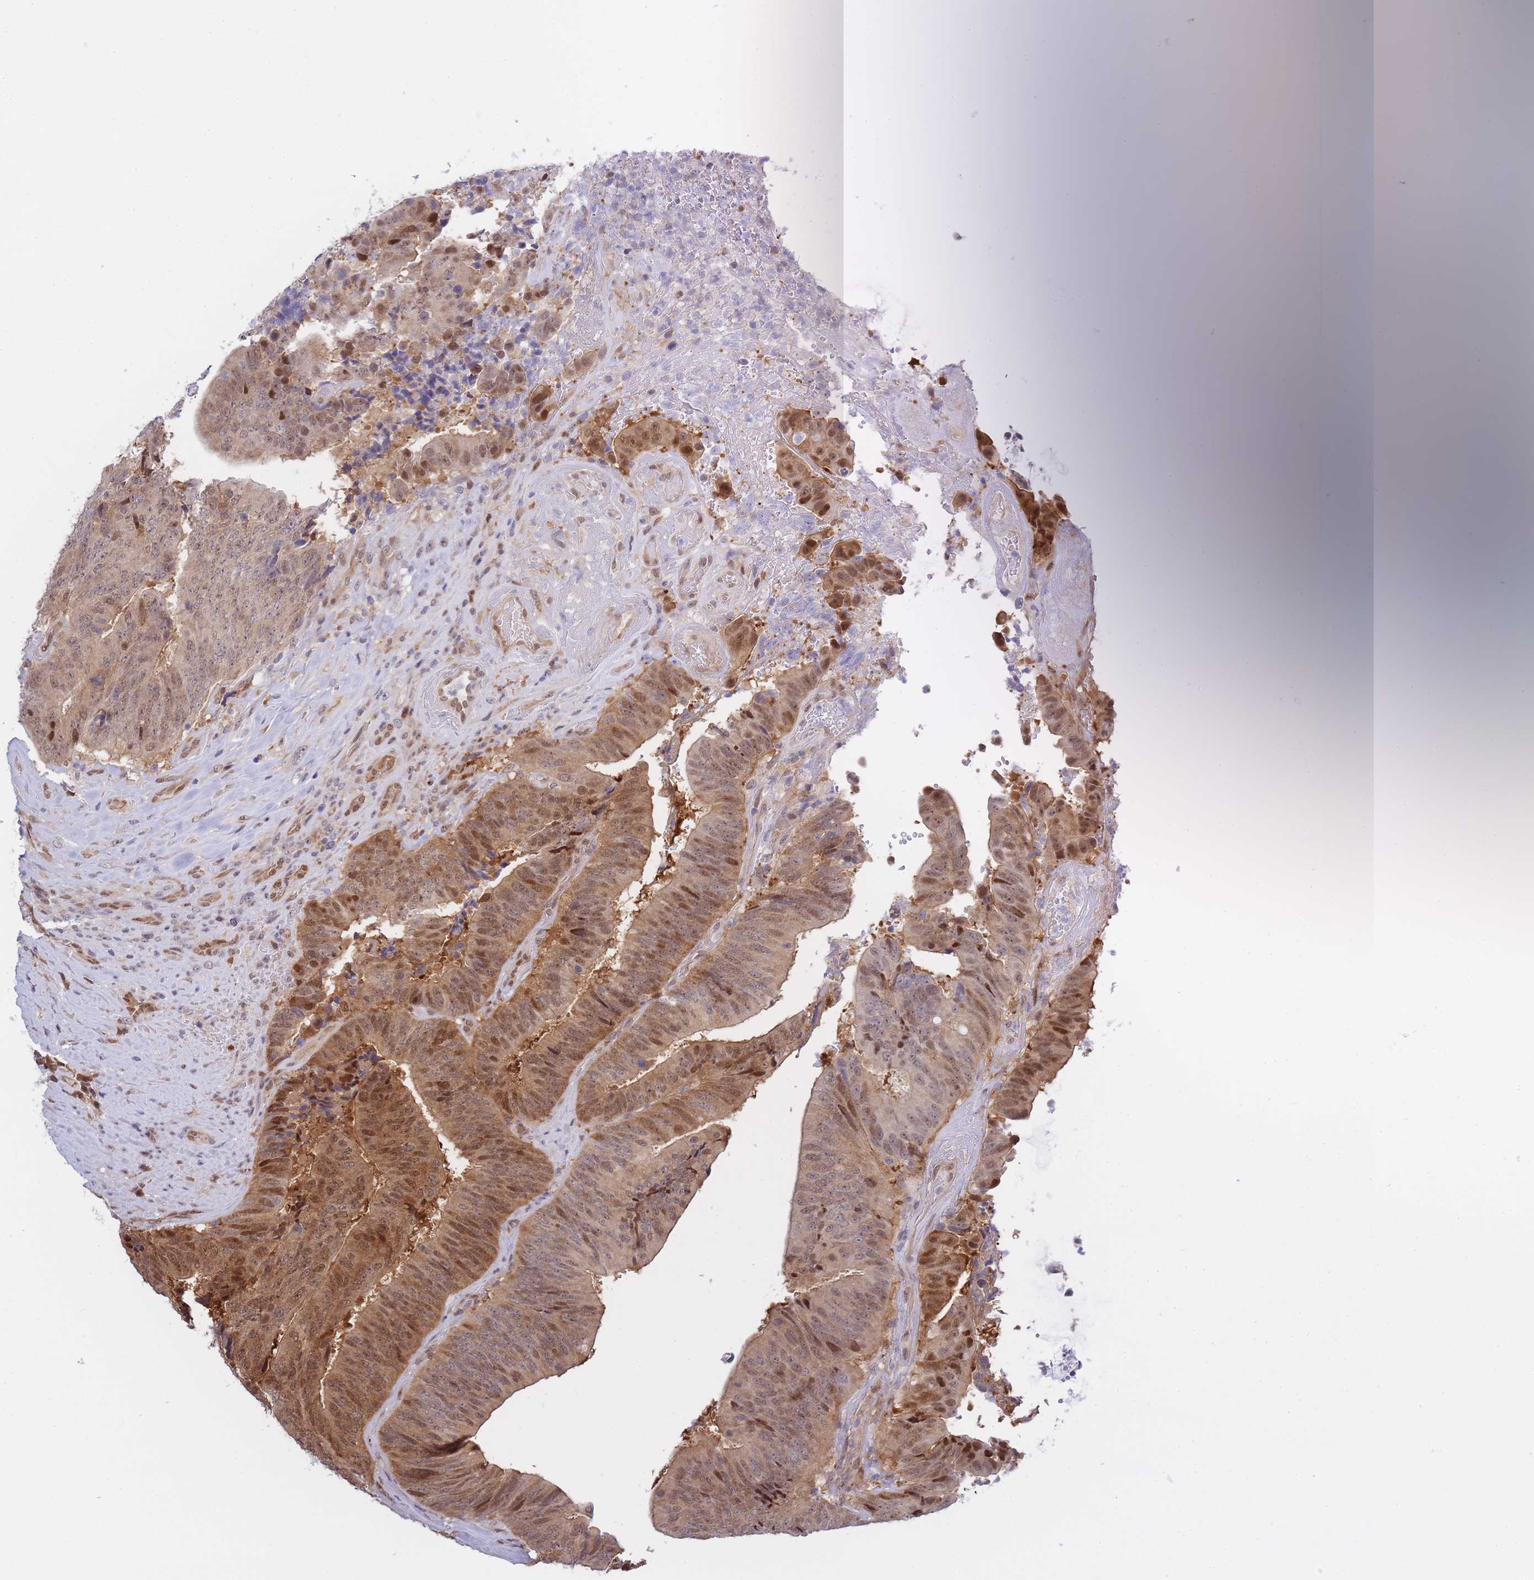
{"staining": {"intensity": "moderate", "quantity": ">75%", "location": "cytoplasmic/membranous,nuclear"}, "tissue": "colorectal cancer", "cell_type": "Tumor cells", "image_type": "cancer", "snomed": [{"axis": "morphology", "description": "Adenocarcinoma, NOS"}, {"axis": "topography", "description": "Rectum"}], "caption": "Colorectal adenocarcinoma stained for a protein displays moderate cytoplasmic/membranous and nuclear positivity in tumor cells.", "gene": "NSFL1C", "patient": {"sex": "male", "age": 72}}